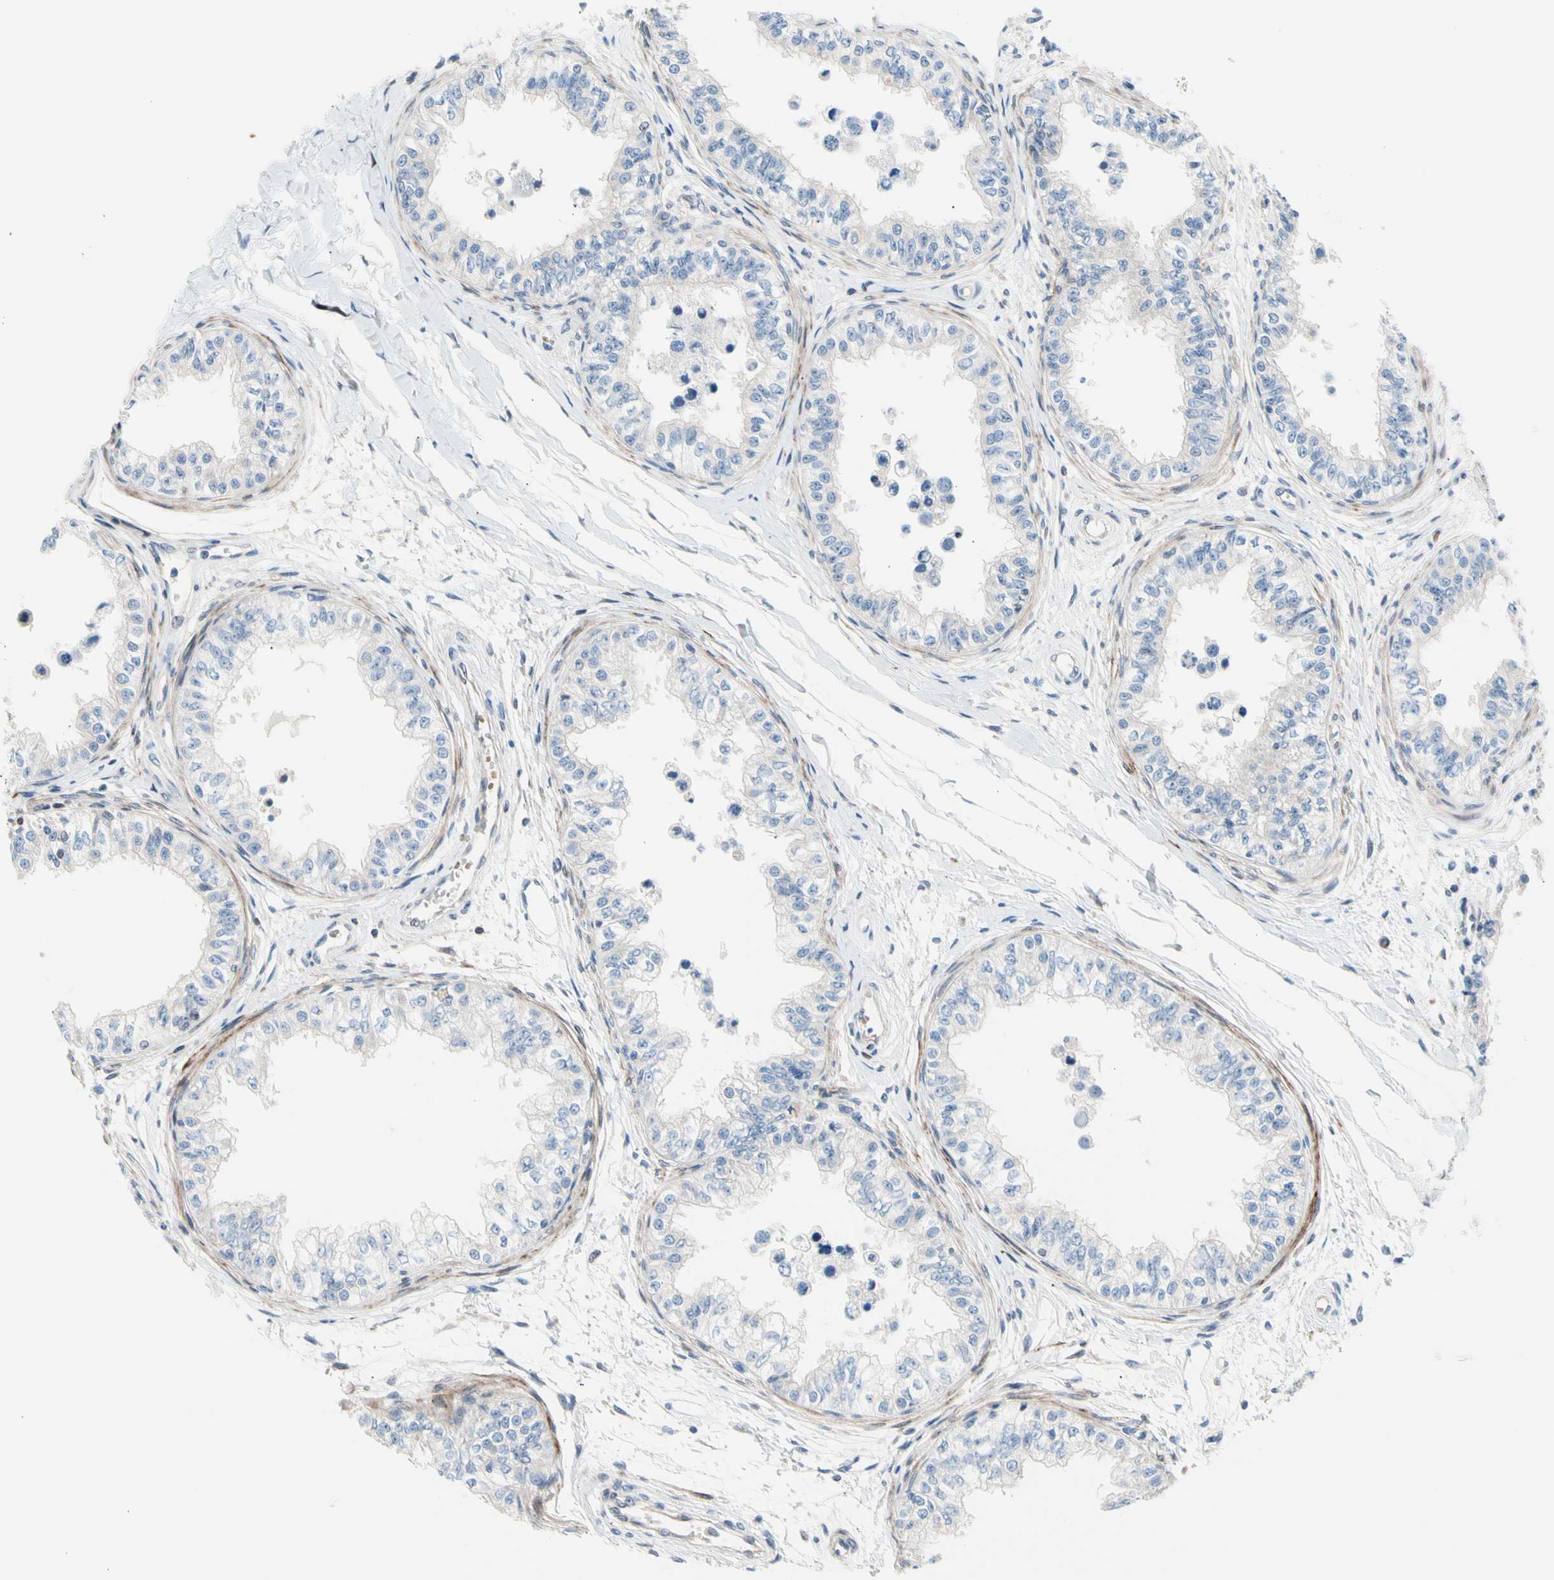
{"staining": {"intensity": "weak", "quantity": "<25%", "location": "cytoplasmic/membranous"}, "tissue": "epididymis", "cell_type": "Glandular cells", "image_type": "normal", "snomed": [{"axis": "morphology", "description": "Normal tissue, NOS"}, {"axis": "morphology", "description": "Adenocarcinoma, metastatic, NOS"}, {"axis": "topography", "description": "Testis"}, {"axis": "topography", "description": "Epididymis"}], "caption": "IHC photomicrograph of normal human epididymis stained for a protein (brown), which exhibits no positivity in glandular cells.", "gene": "MAP3K3", "patient": {"sex": "male", "age": 26}}